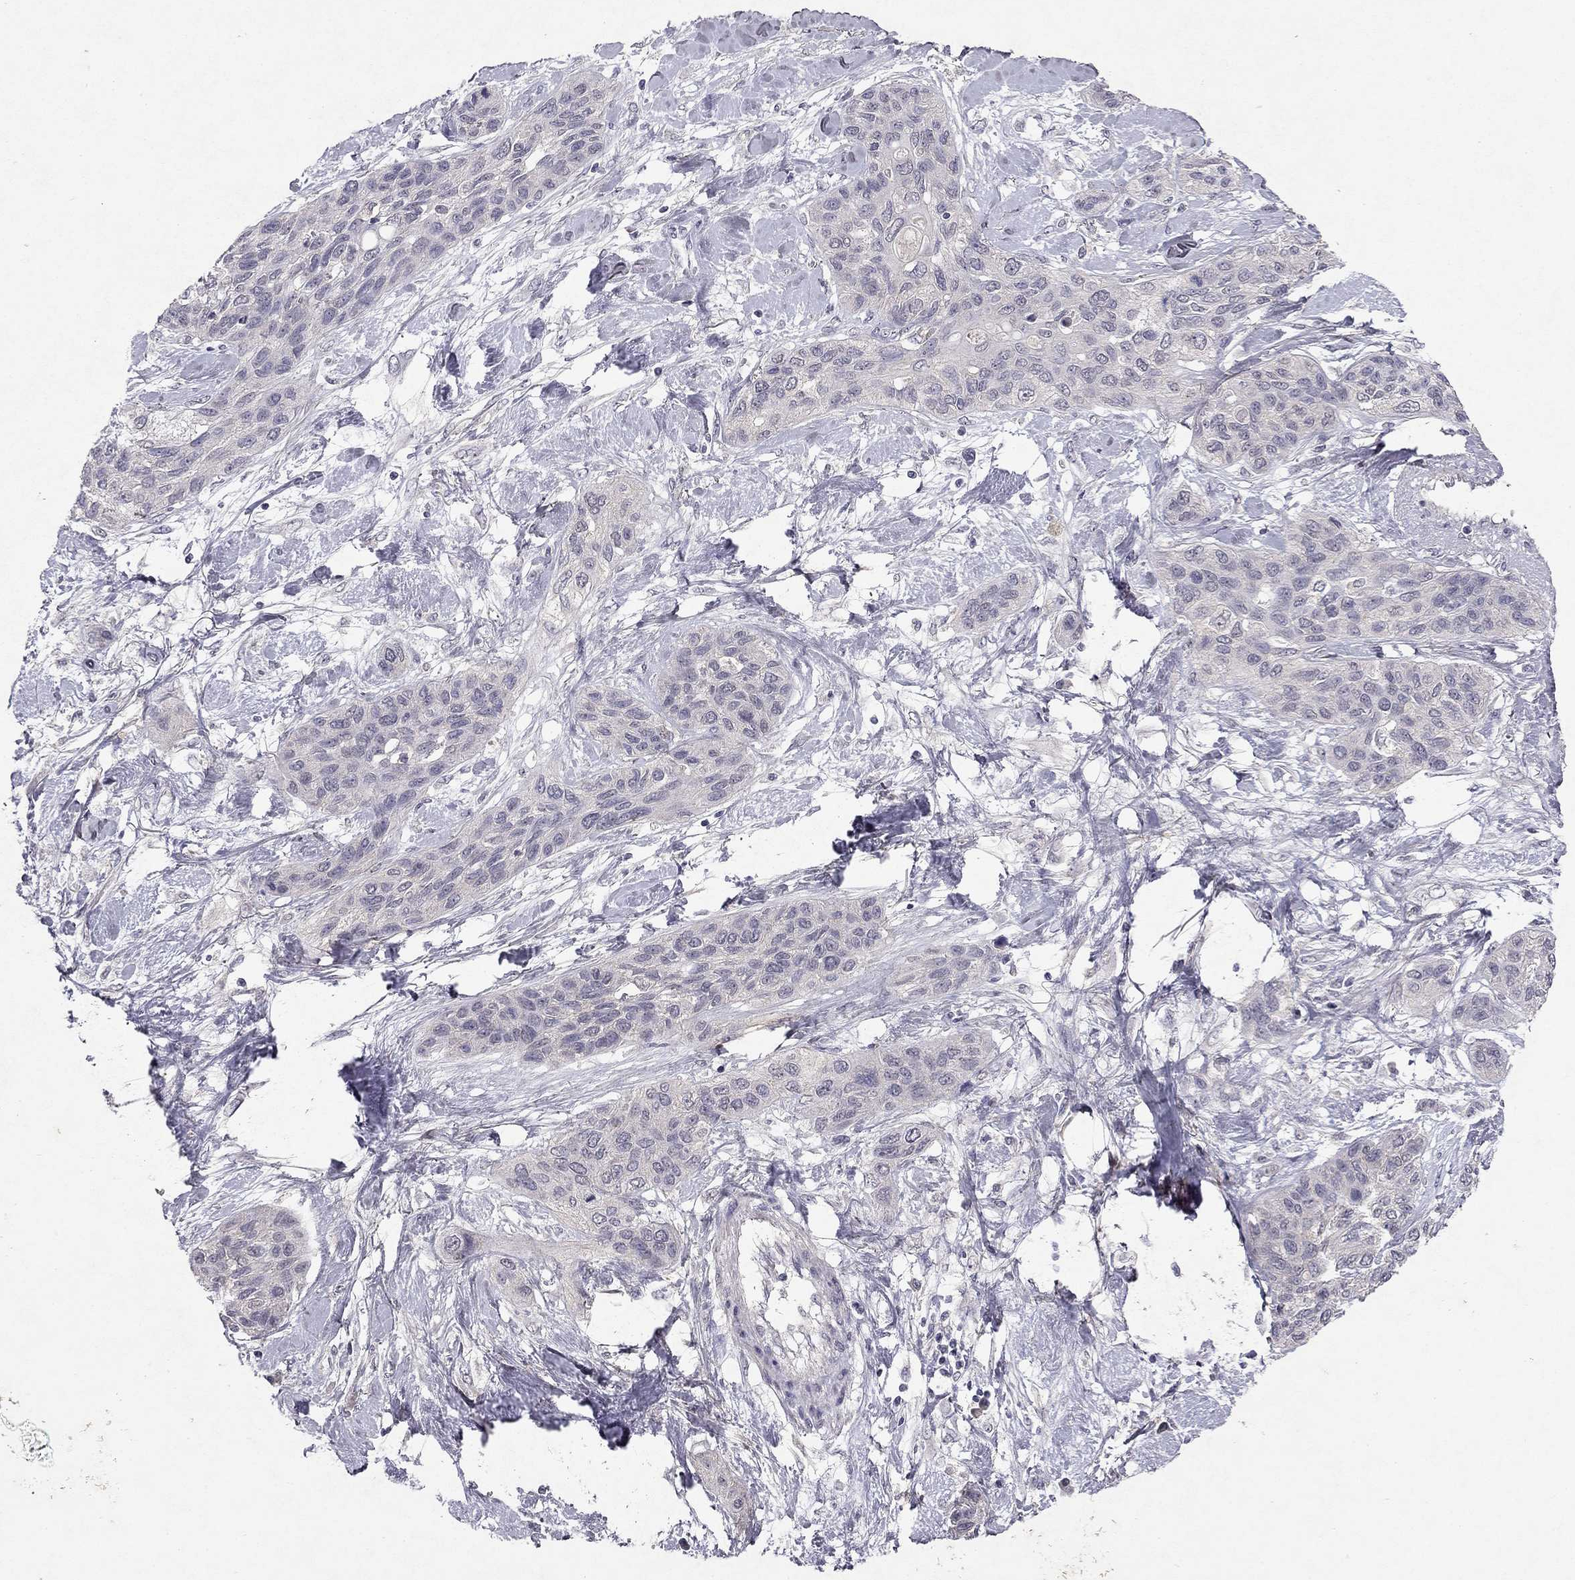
{"staining": {"intensity": "negative", "quantity": "none", "location": "none"}, "tissue": "lung cancer", "cell_type": "Tumor cells", "image_type": "cancer", "snomed": [{"axis": "morphology", "description": "Squamous cell carcinoma, NOS"}, {"axis": "topography", "description": "Lung"}], "caption": "High magnification brightfield microscopy of lung cancer (squamous cell carcinoma) stained with DAB (brown) and counterstained with hematoxylin (blue): tumor cells show no significant expression.", "gene": "ESR2", "patient": {"sex": "female", "age": 70}}